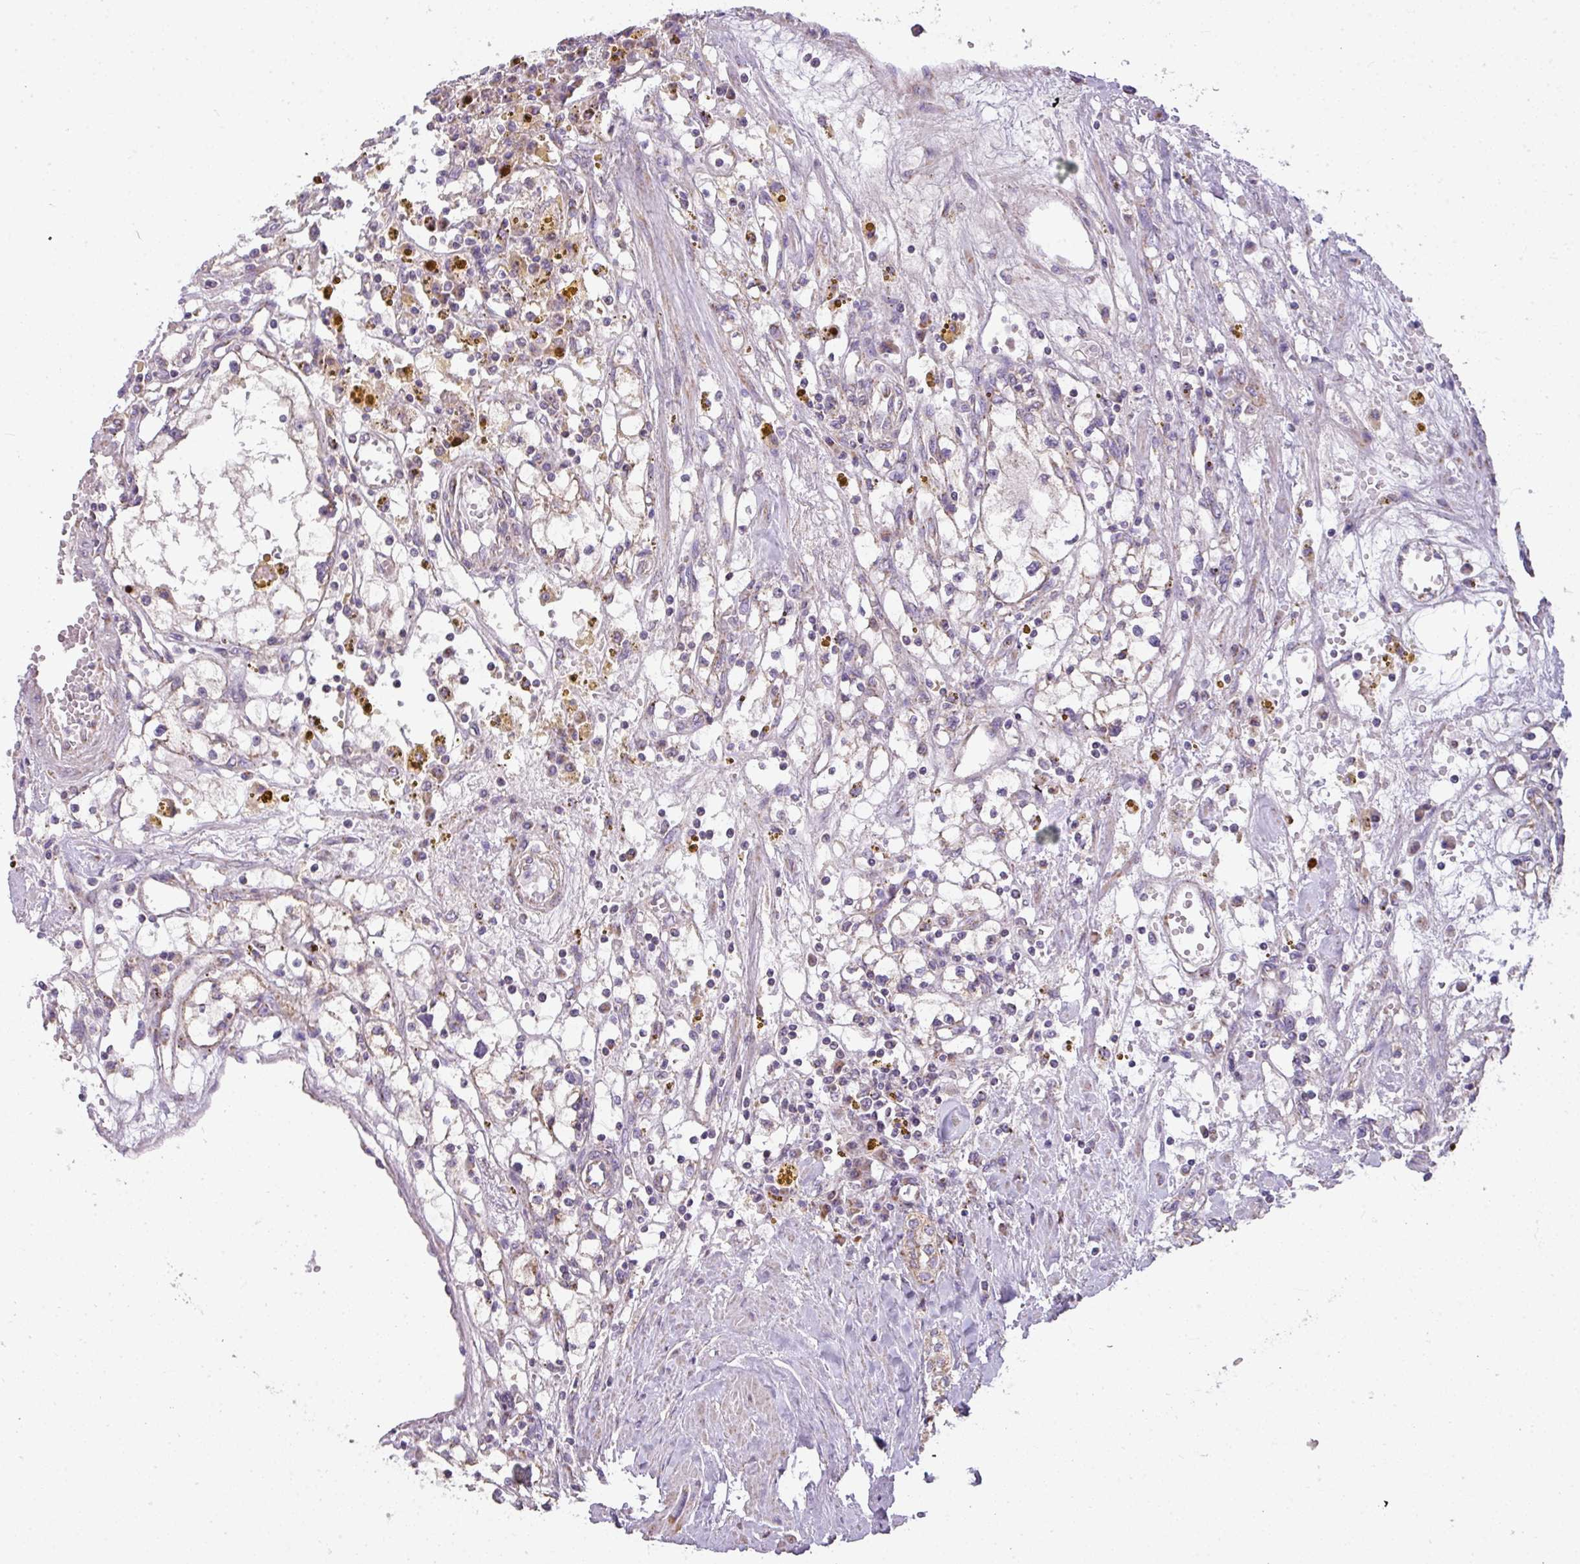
{"staining": {"intensity": "weak", "quantity": "<25%", "location": "cytoplasmic/membranous"}, "tissue": "renal cancer", "cell_type": "Tumor cells", "image_type": "cancer", "snomed": [{"axis": "morphology", "description": "Adenocarcinoma, NOS"}, {"axis": "topography", "description": "Kidney"}], "caption": "There is no significant positivity in tumor cells of renal cancer (adenocarcinoma). (DAB (3,3'-diaminobenzidine) IHC with hematoxylin counter stain).", "gene": "PALS2", "patient": {"sex": "male", "age": 56}}